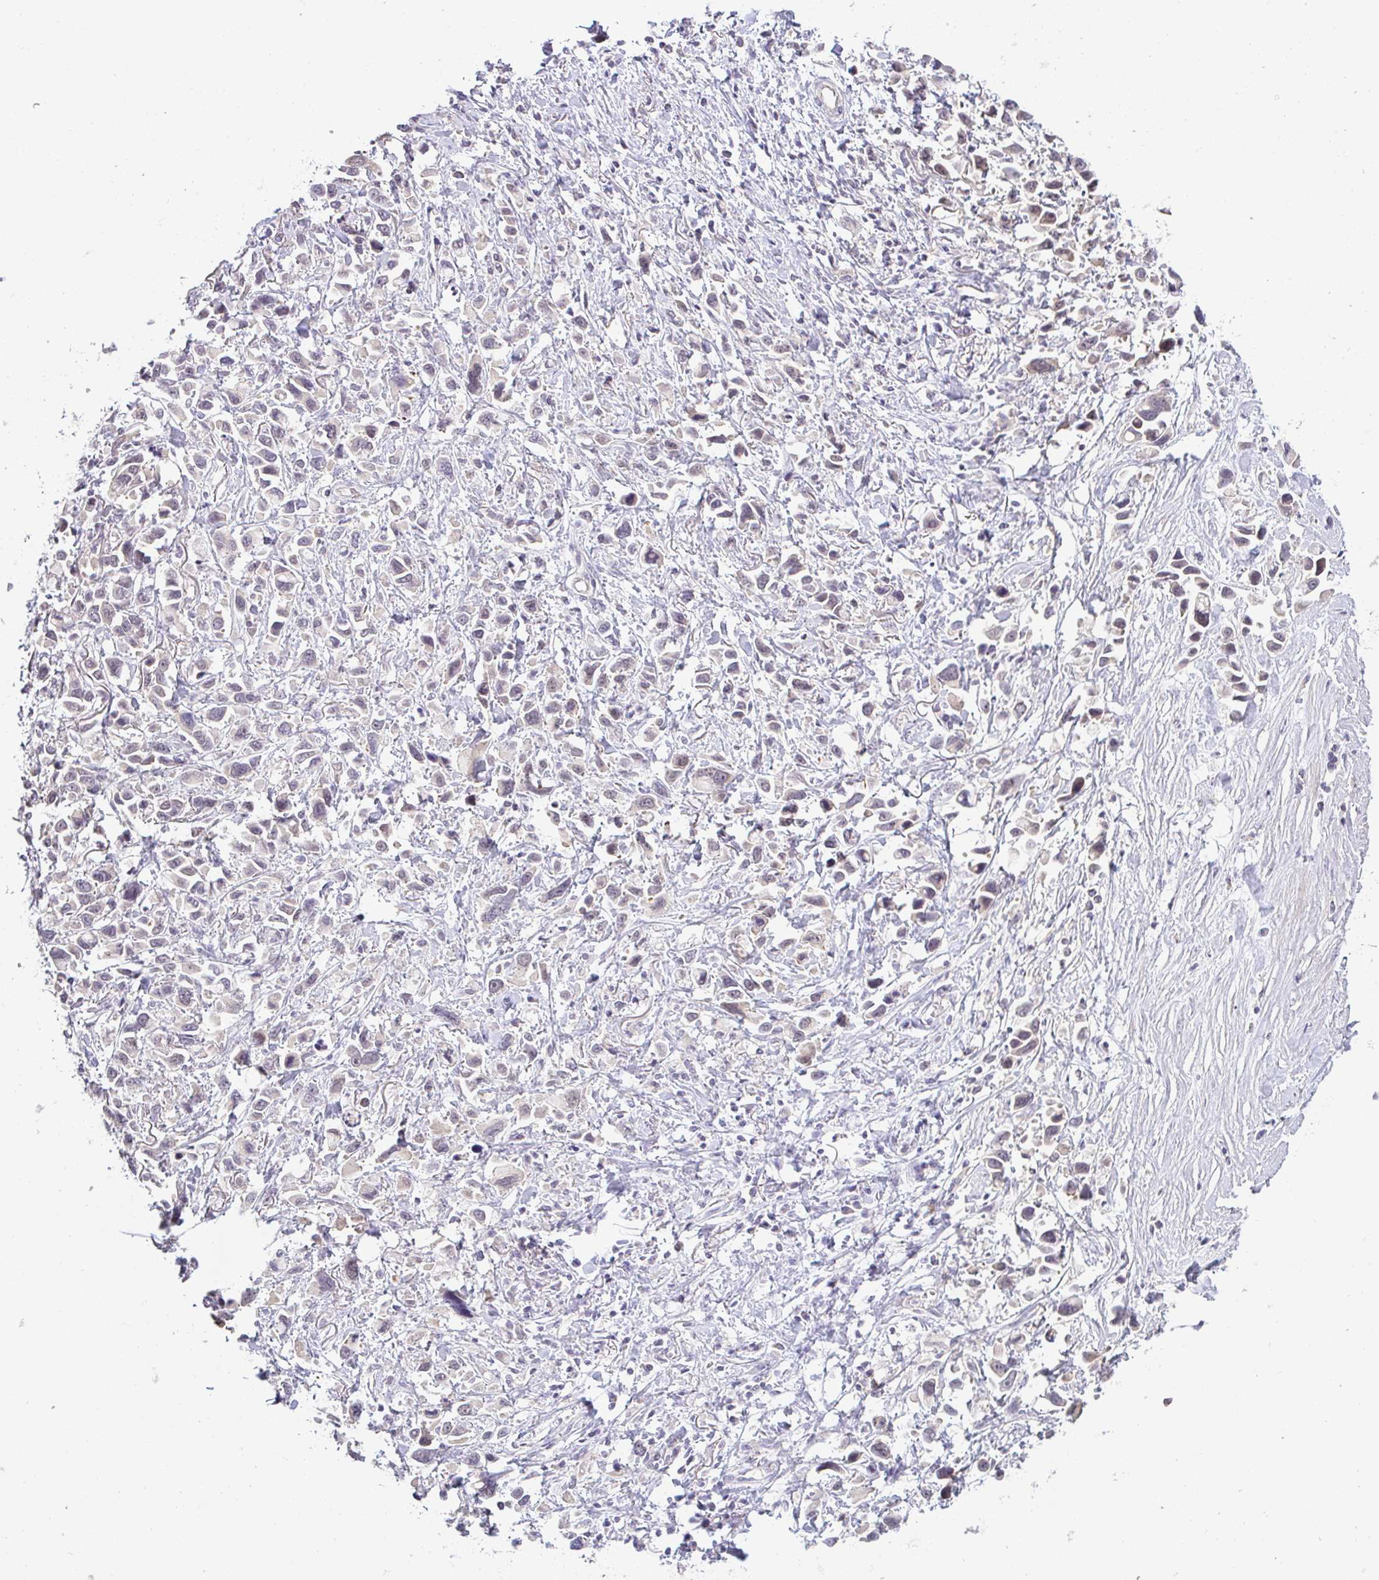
{"staining": {"intensity": "negative", "quantity": "none", "location": "none"}, "tissue": "stomach cancer", "cell_type": "Tumor cells", "image_type": "cancer", "snomed": [{"axis": "morphology", "description": "Adenocarcinoma, NOS"}, {"axis": "topography", "description": "Stomach"}], "caption": "This is an immunohistochemistry (IHC) micrograph of adenocarcinoma (stomach). There is no expression in tumor cells.", "gene": "CSE1L", "patient": {"sex": "female", "age": 81}}